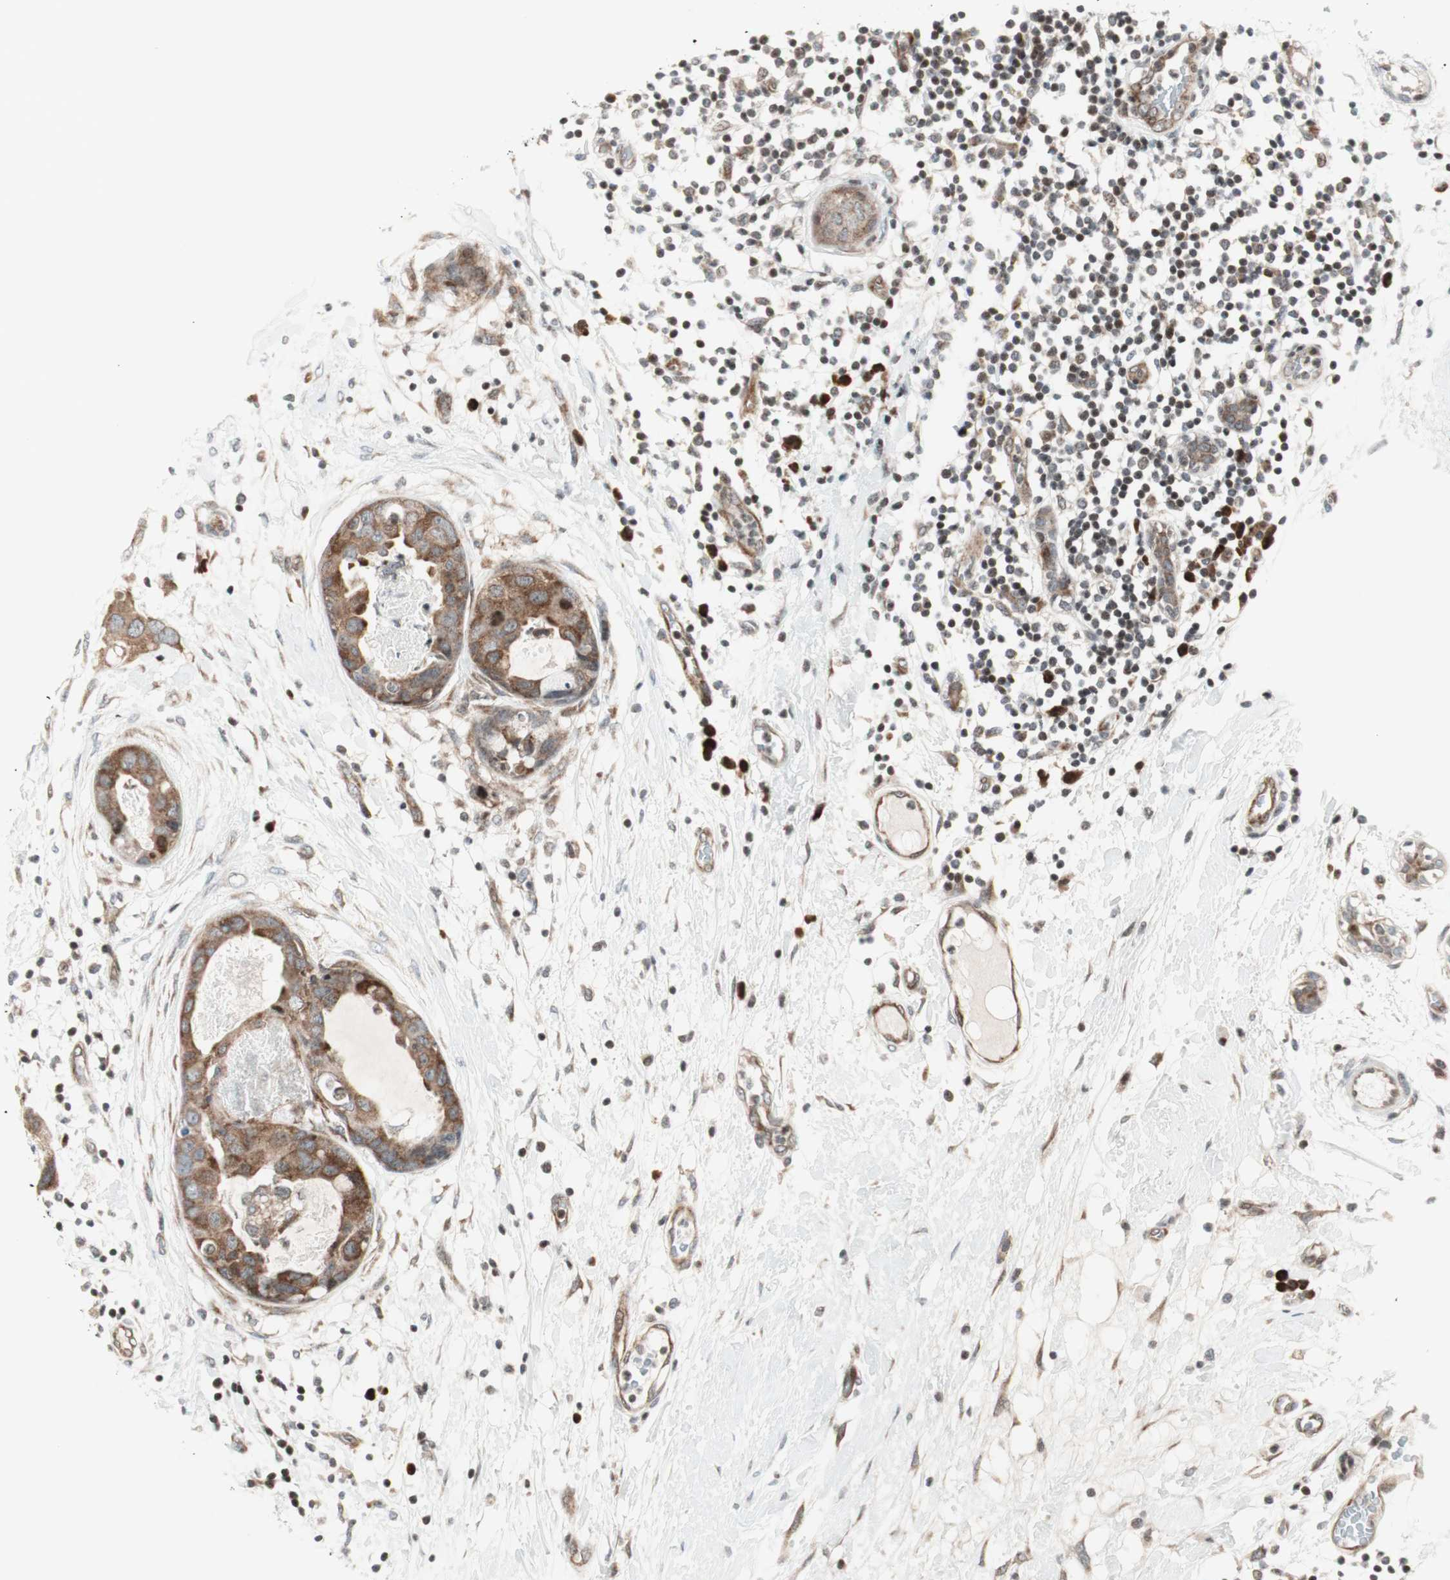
{"staining": {"intensity": "moderate", "quantity": ">75%", "location": "cytoplasmic/membranous"}, "tissue": "breast cancer", "cell_type": "Tumor cells", "image_type": "cancer", "snomed": [{"axis": "morphology", "description": "Duct carcinoma"}, {"axis": "topography", "description": "Breast"}], "caption": "Moderate cytoplasmic/membranous staining is seen in approximately >75% of tumor cells in breast infiltrating ductal carcinoma. Using DAB (3,3'-diaminobenzidine) (brown) and hematoxylin (blue) stains, captured at high magnification using brightfield microscopy.", "gene": "TPT1", "patient": {"sex": "female", "age": 40}}